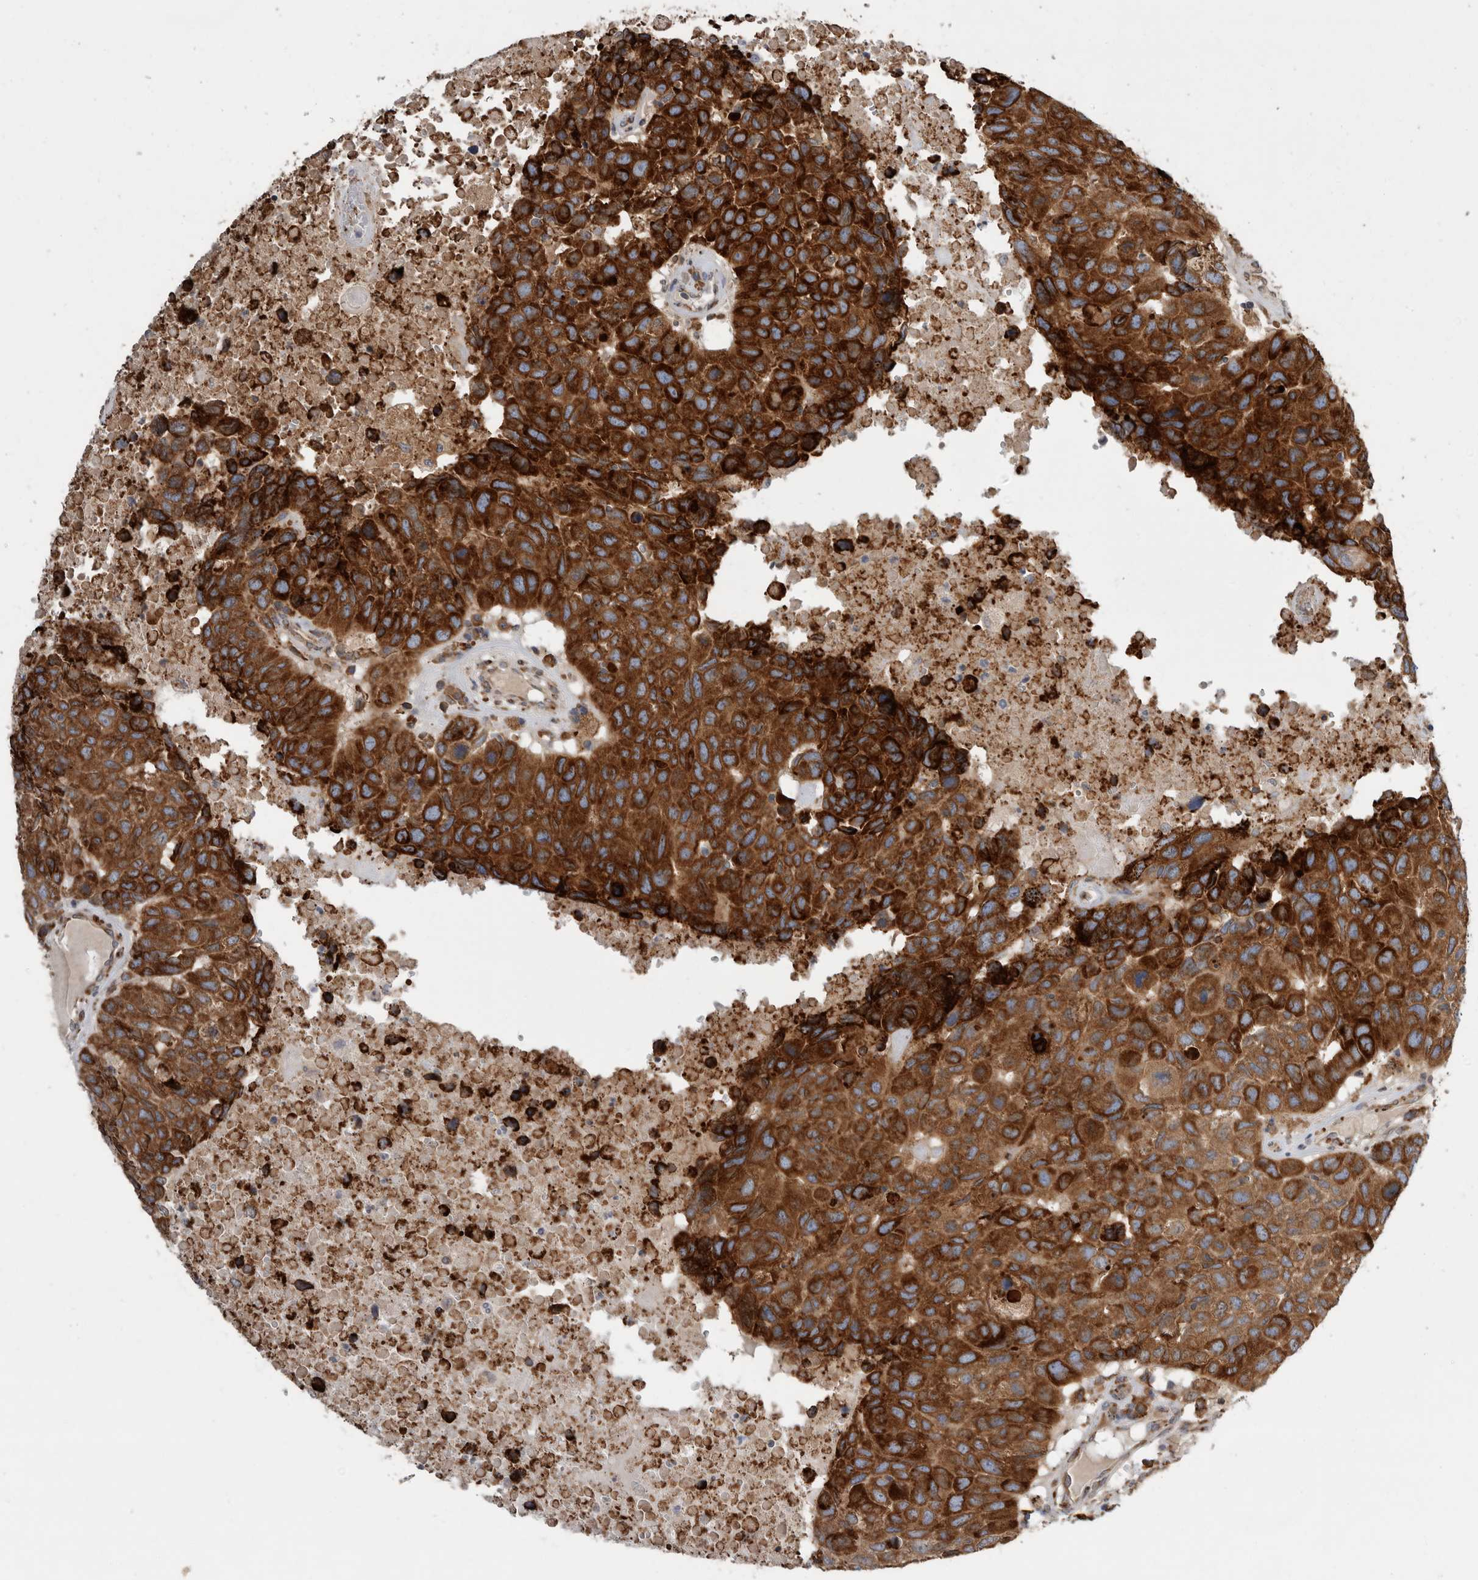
{"staining": {"intensity": "strong", "quantity": ">75%", "location": "cytoplasmic/membranous"}, "tissue": "head and neck cancer", "cell_type": "Tumor cells", "image_type": "cancer", "snomed": [{"axis": "morphology", "description": "Squamous cell carcinoma, NOS"}, {"axis": "topography", "description": "Head-Neck"}], "caption": "DAB immunohistochemical staining of human head and neck cancer shows strong cytoplasmic/membranous protein positivity in approximately >75% of tumor cells.", "gene": "GANAB", "patient": {"sex": "male", "age": 66}}